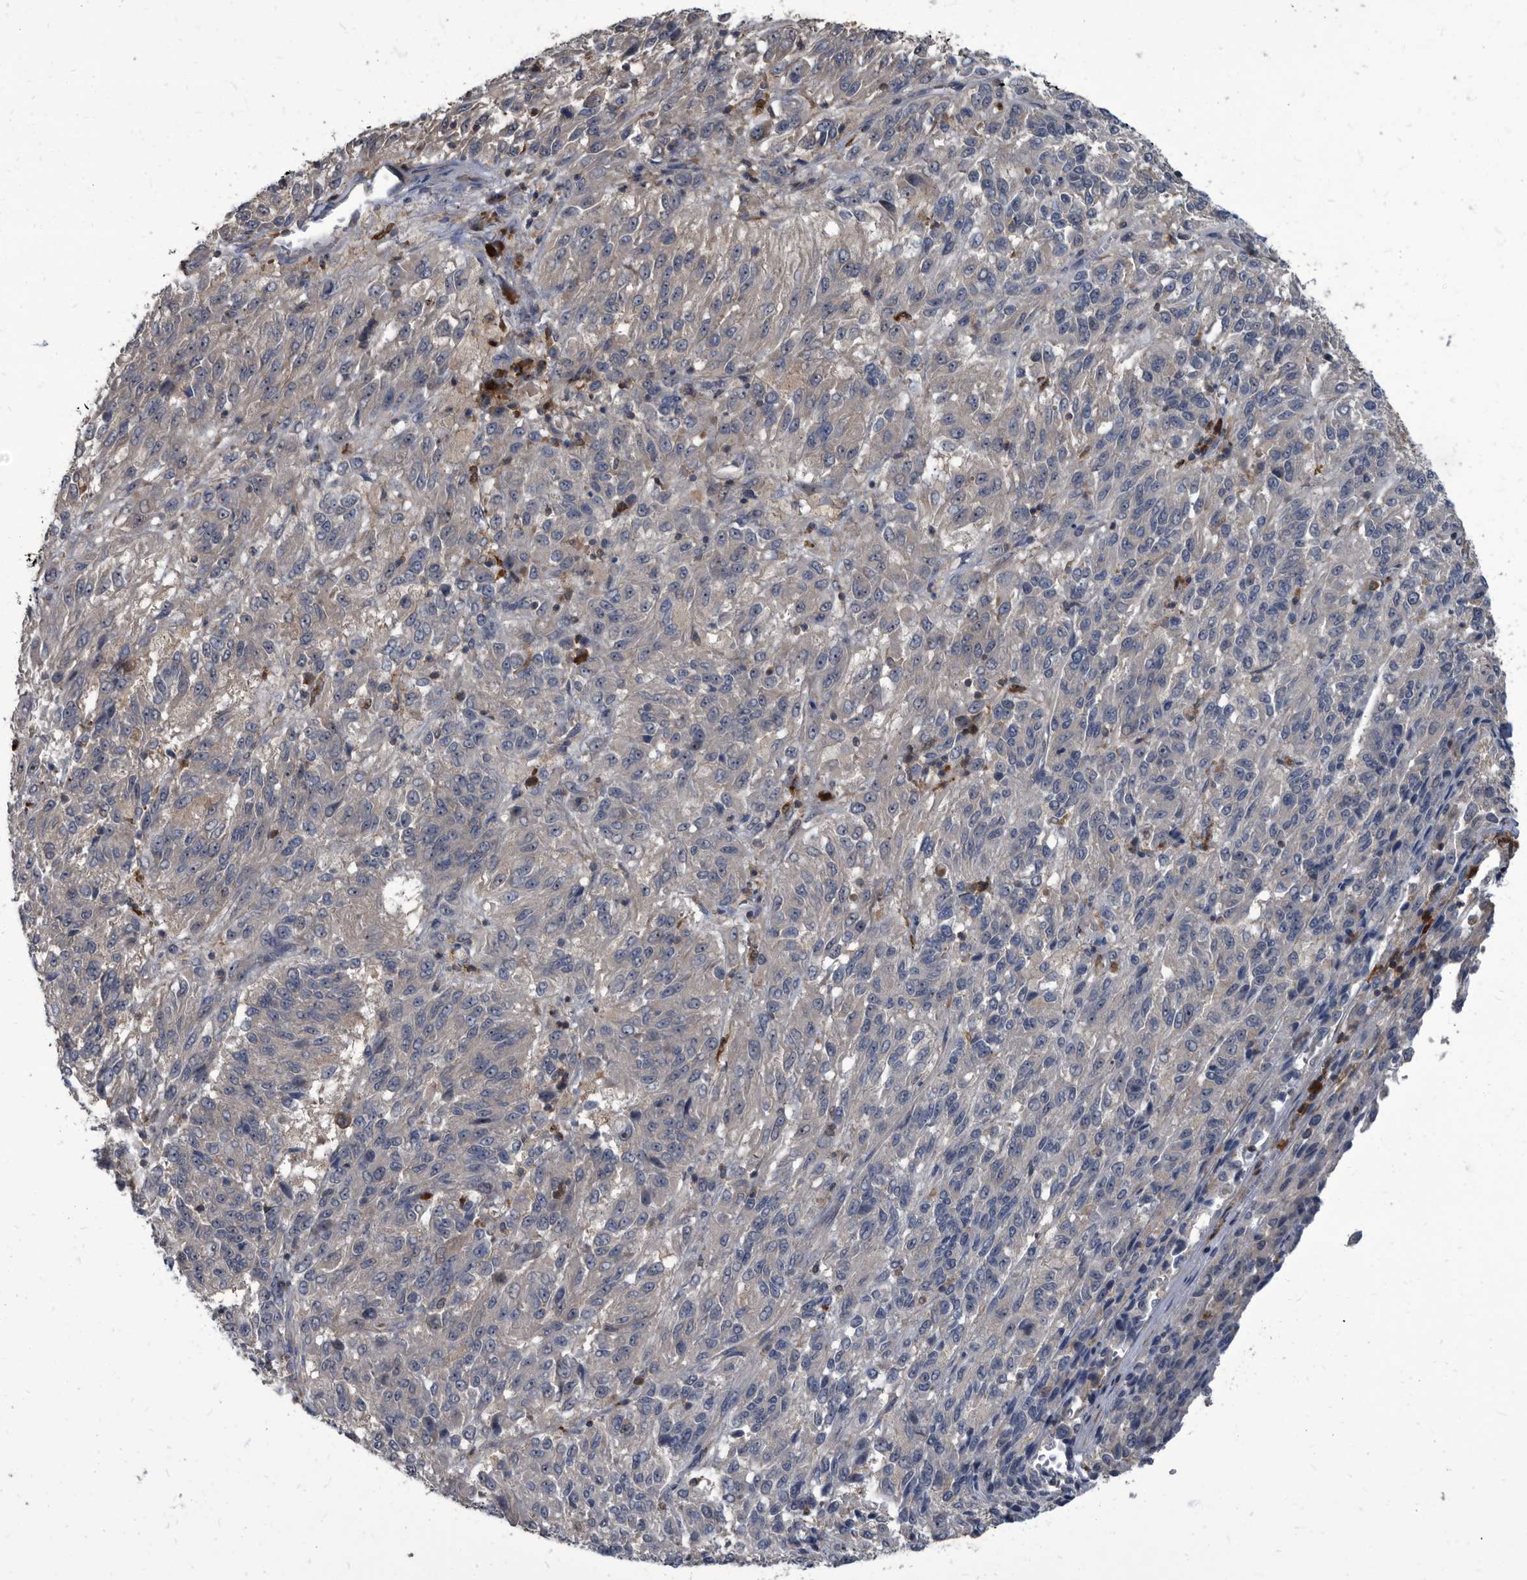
{"staining": {"intensity": "negative", "quantity": "none", "location": "none"}, "tissue": "melanoma", "cell_type": "Tumor cells", "image_type": "cancer", "snomed": [{"axis": "morphology", "description": "Malignant melanoma, Metastatic site"}, {"axis": "topography", "description": "Lung"}], "caption": "Micrograph shows no protein expression in tumor cells of malignant melanoma (metastatic site) tissue.", "gene": "CDV3", "patient": {"sex": "male", "age": 64}}